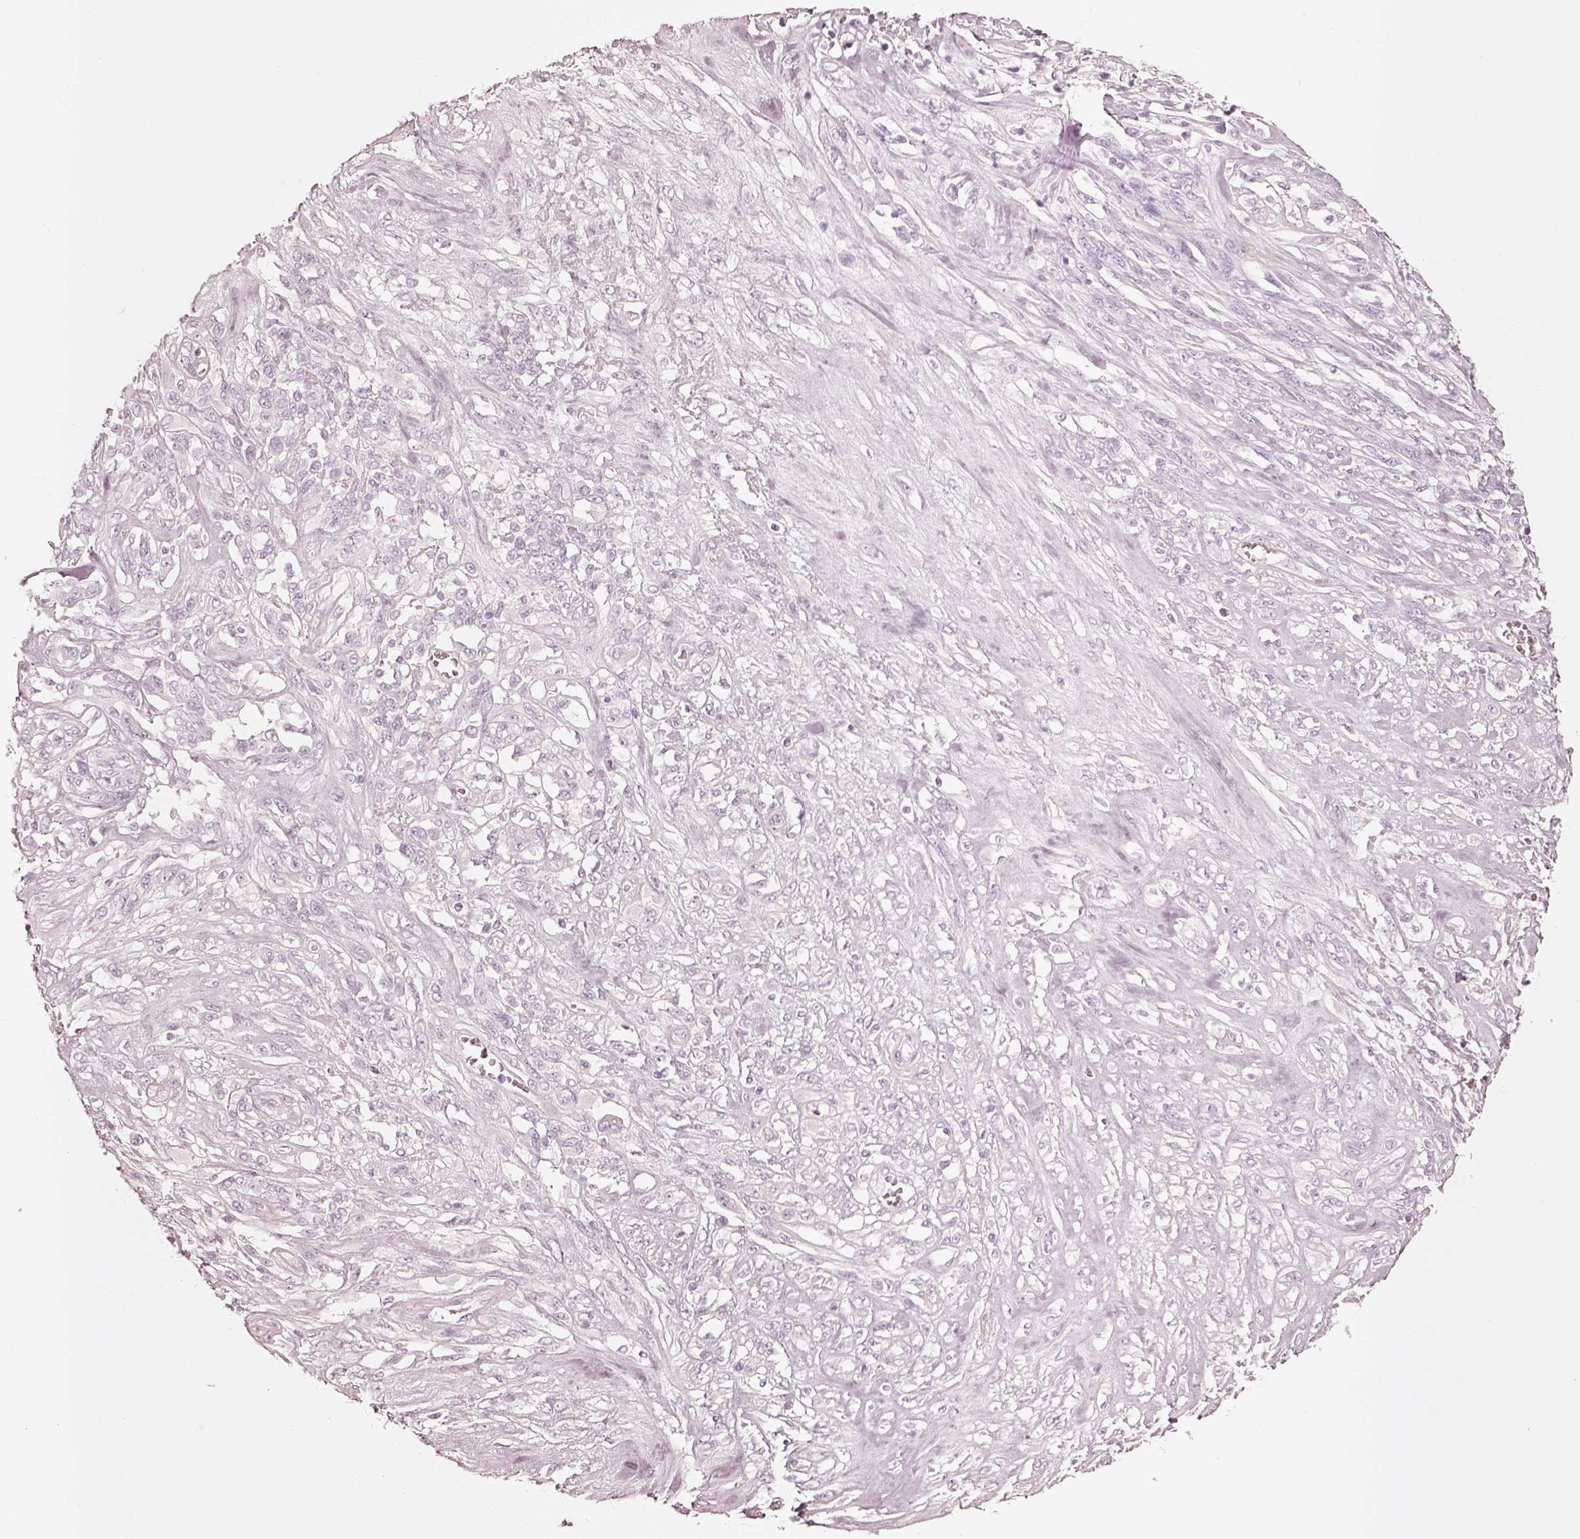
{"staining": {"intensity": "negative", "quantity": "none", "location": "none"}, "tissue": "melanoma", "cell_type": "Tumor cells", "image_type": "cancer", "snomed": [{"axis": "morphology", "description": "Malignant melanoma, NOS"}, {"axis": "topography", "description": "Skin"}], "caption": "Image shows no significant protein staining in tumor cells of melanoma.", "gene": "KRT72", "patient": {"sex": "female", "age": 91}}